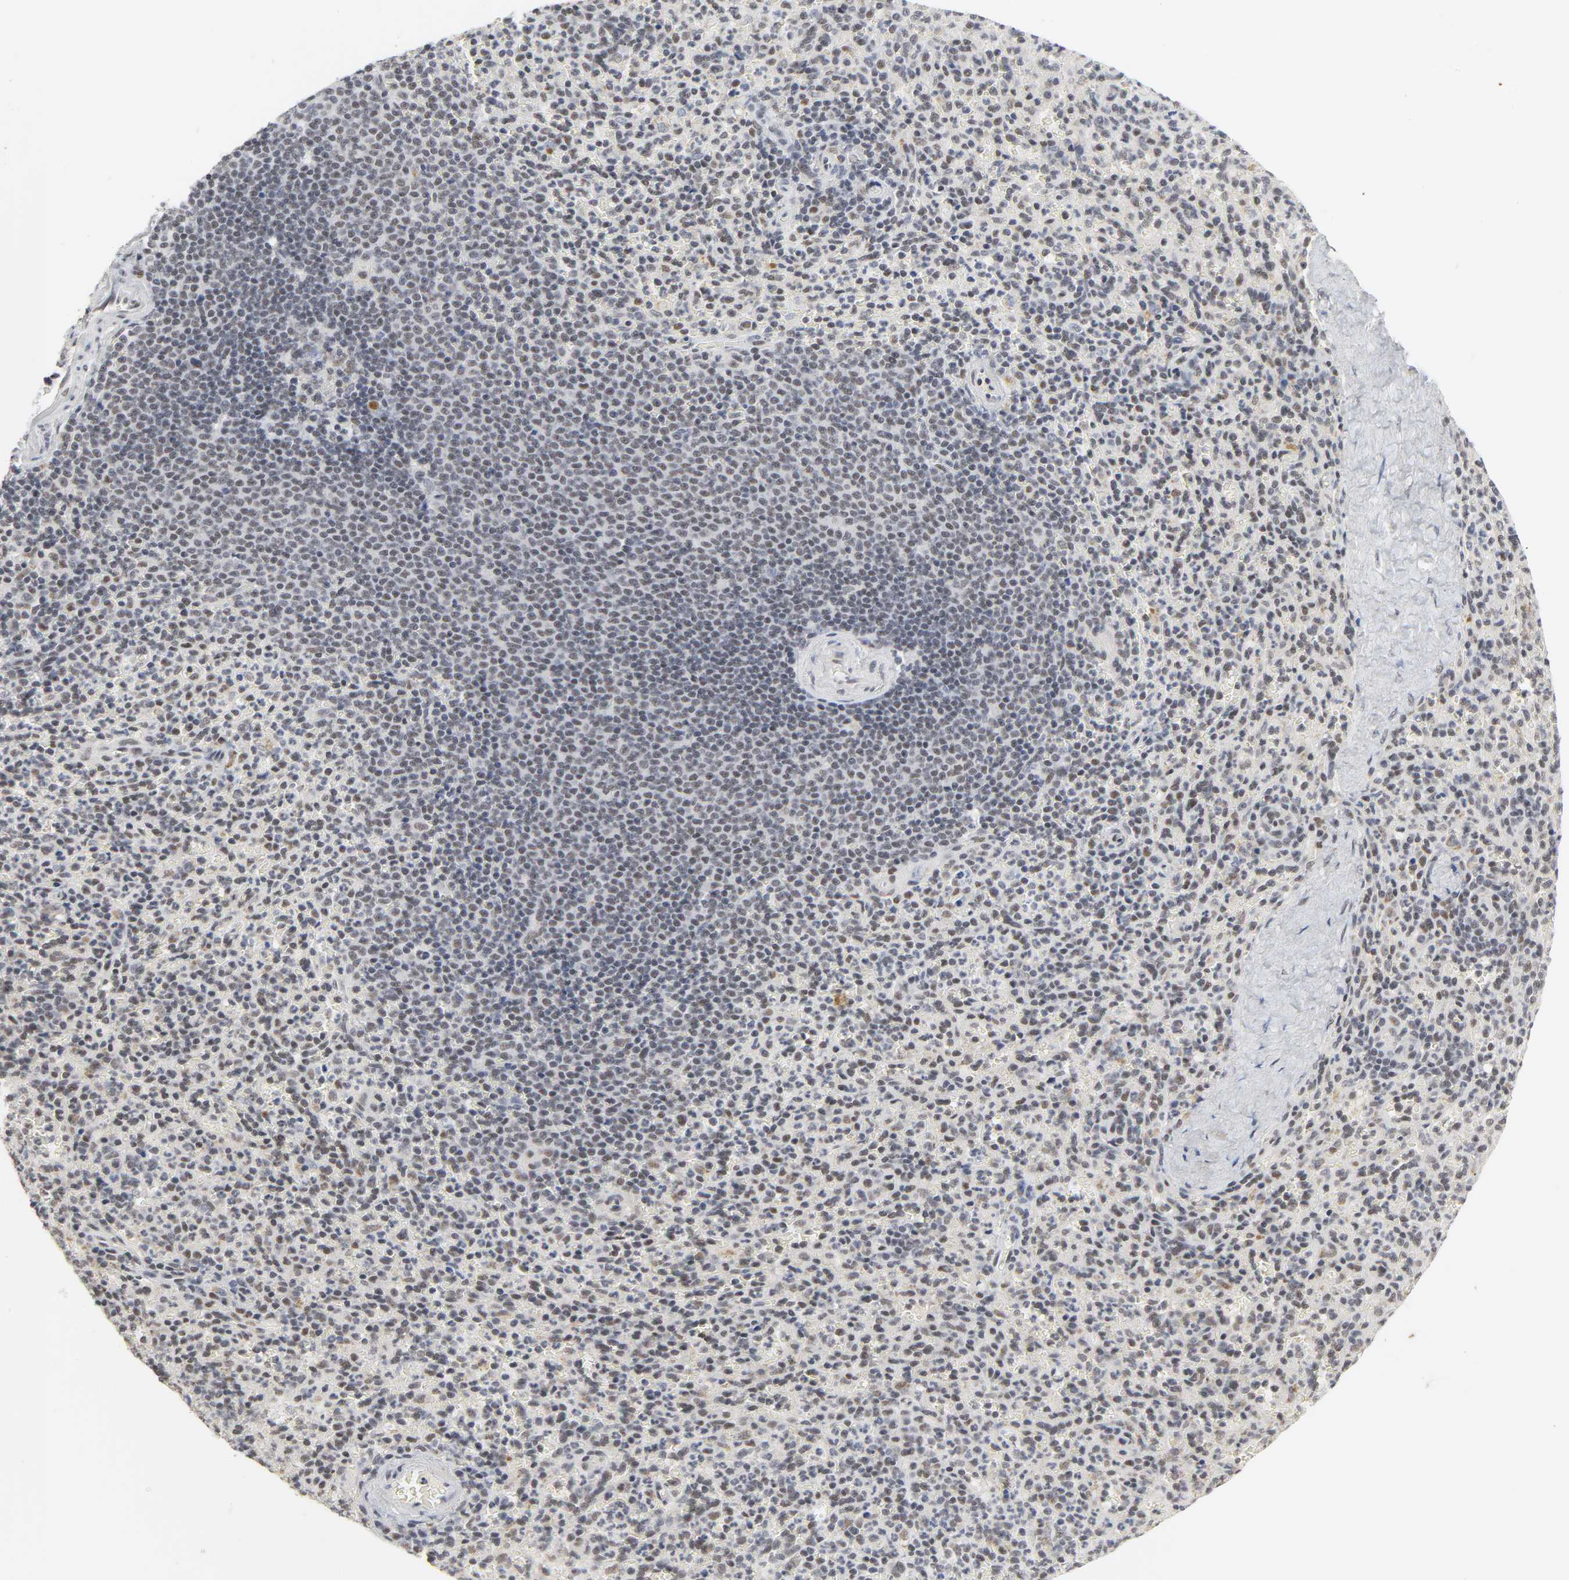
{"staining": {"intensity": "moderate", "quantity": "25%-75%", "location": "nuclear"}, "tissue": "spleen", "cell_type": "Cells in red pulp", "image_type": "normal", "snomed": [{"axis": "morphology", "description": "Normal tissue, NOS"}, {"axis": "topography", "description": "Spleen"}], "caption": "Immunohistochemical staining of normal human spleen displays medium levels of moderate nuclear positivity in approximately 25%-75% of cells in red pulp. (Stains: DAB (3,3'-diaminobenzidine) in brown, nuclei in blue, Microscopy: brightfield microscopy at high magnification).", "gene": "NCOA6", "patient": {"sex": "male", "age": 36}}